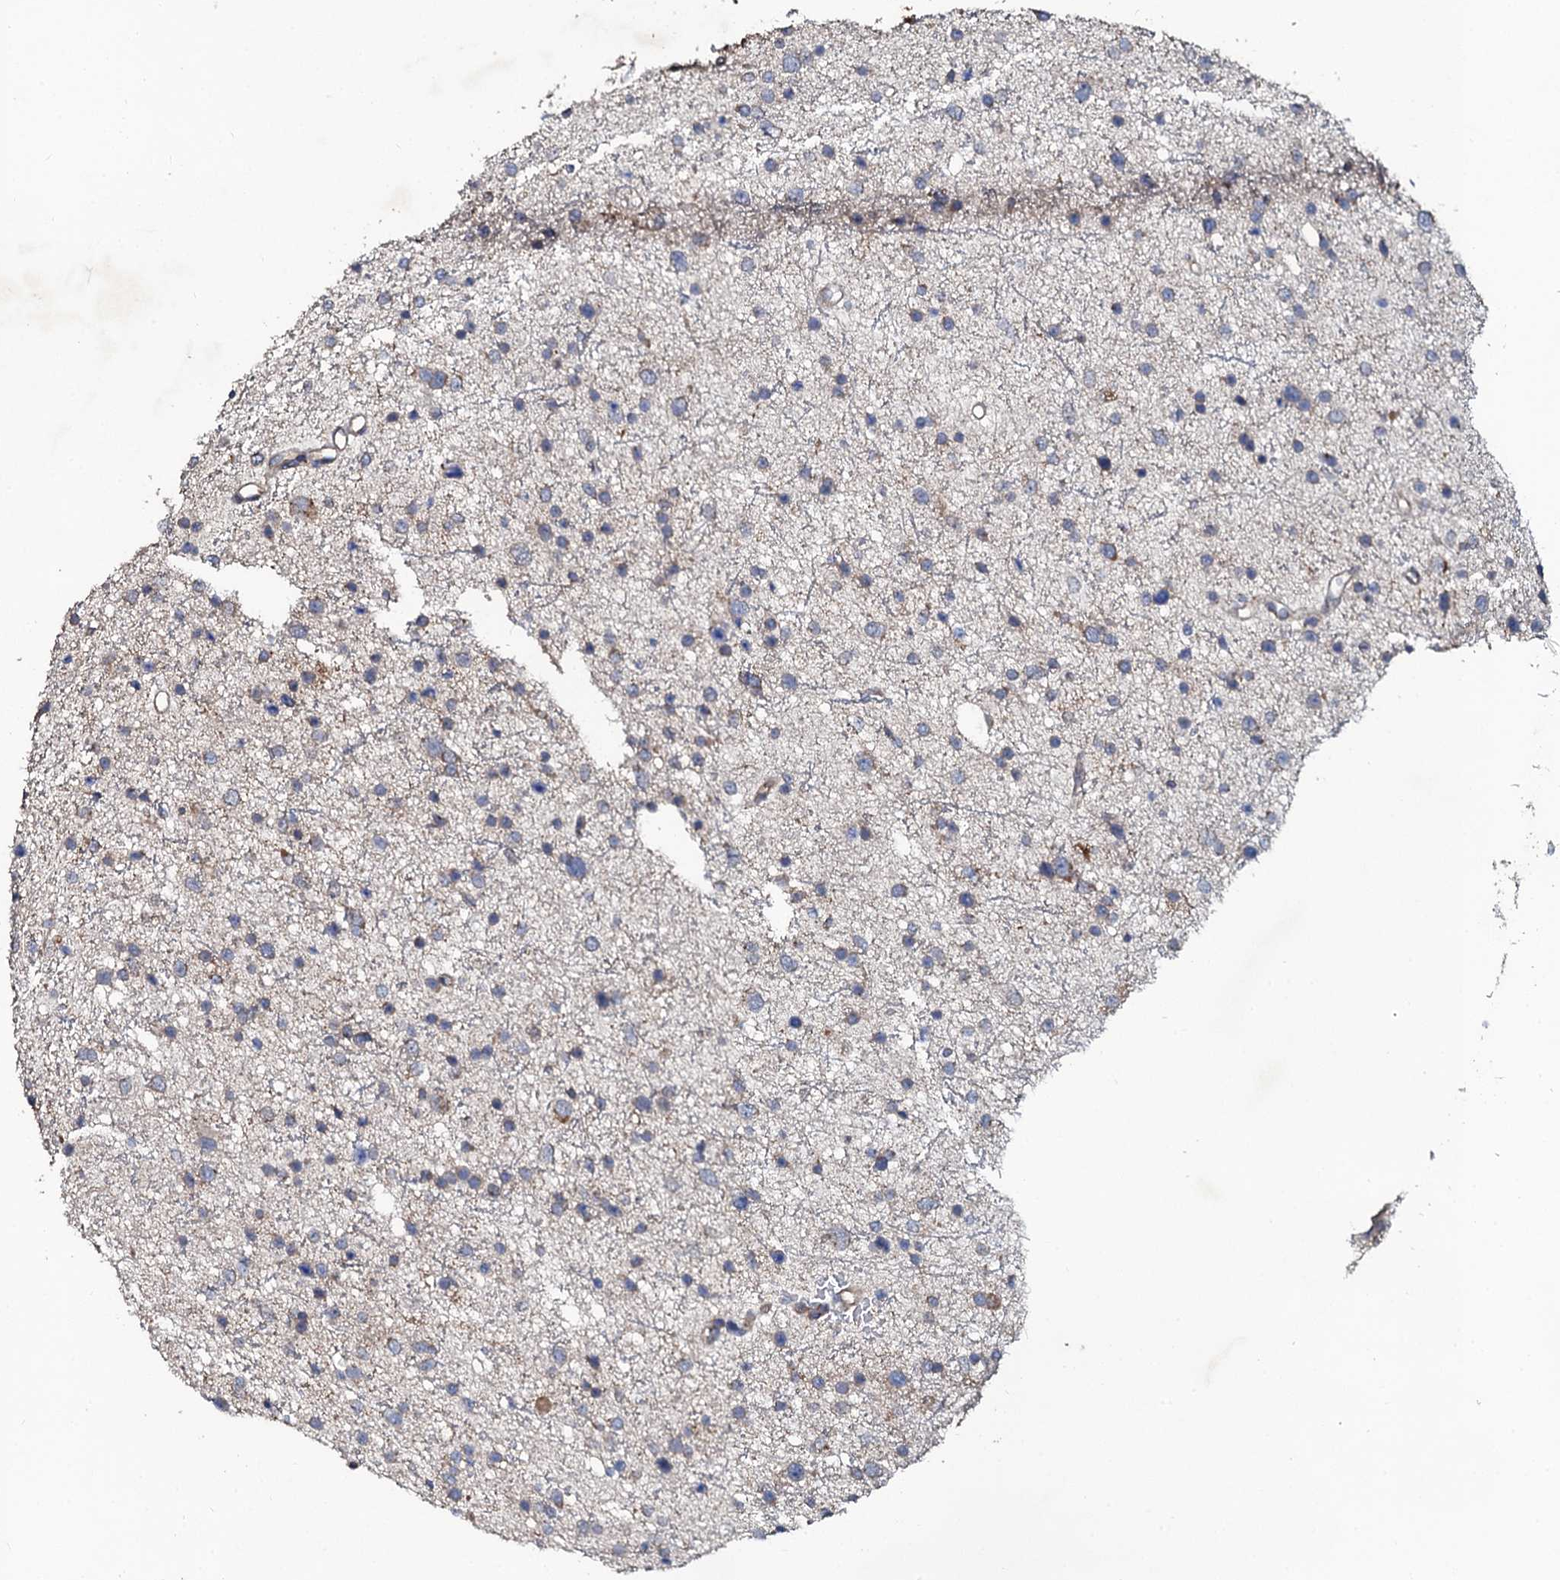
{"staining": {"intensity": "negative", "quantity": "none", "location": "none"}, "tissue": "glioma", "cell_type": "Tumor cells", "image_type": "cancer", "snomed": [{"axis": "morphology", "description": "Glioma, malignant, Low grade"}, {"axis": "topography", "description": "Brain"}], "caption": "Immunohistochemical staining of human malignant low-grade glioma demonstrates no significant expression in tumor cells.", "gene": "GLCE", "patient": {"sex": "female", "age": 37}}